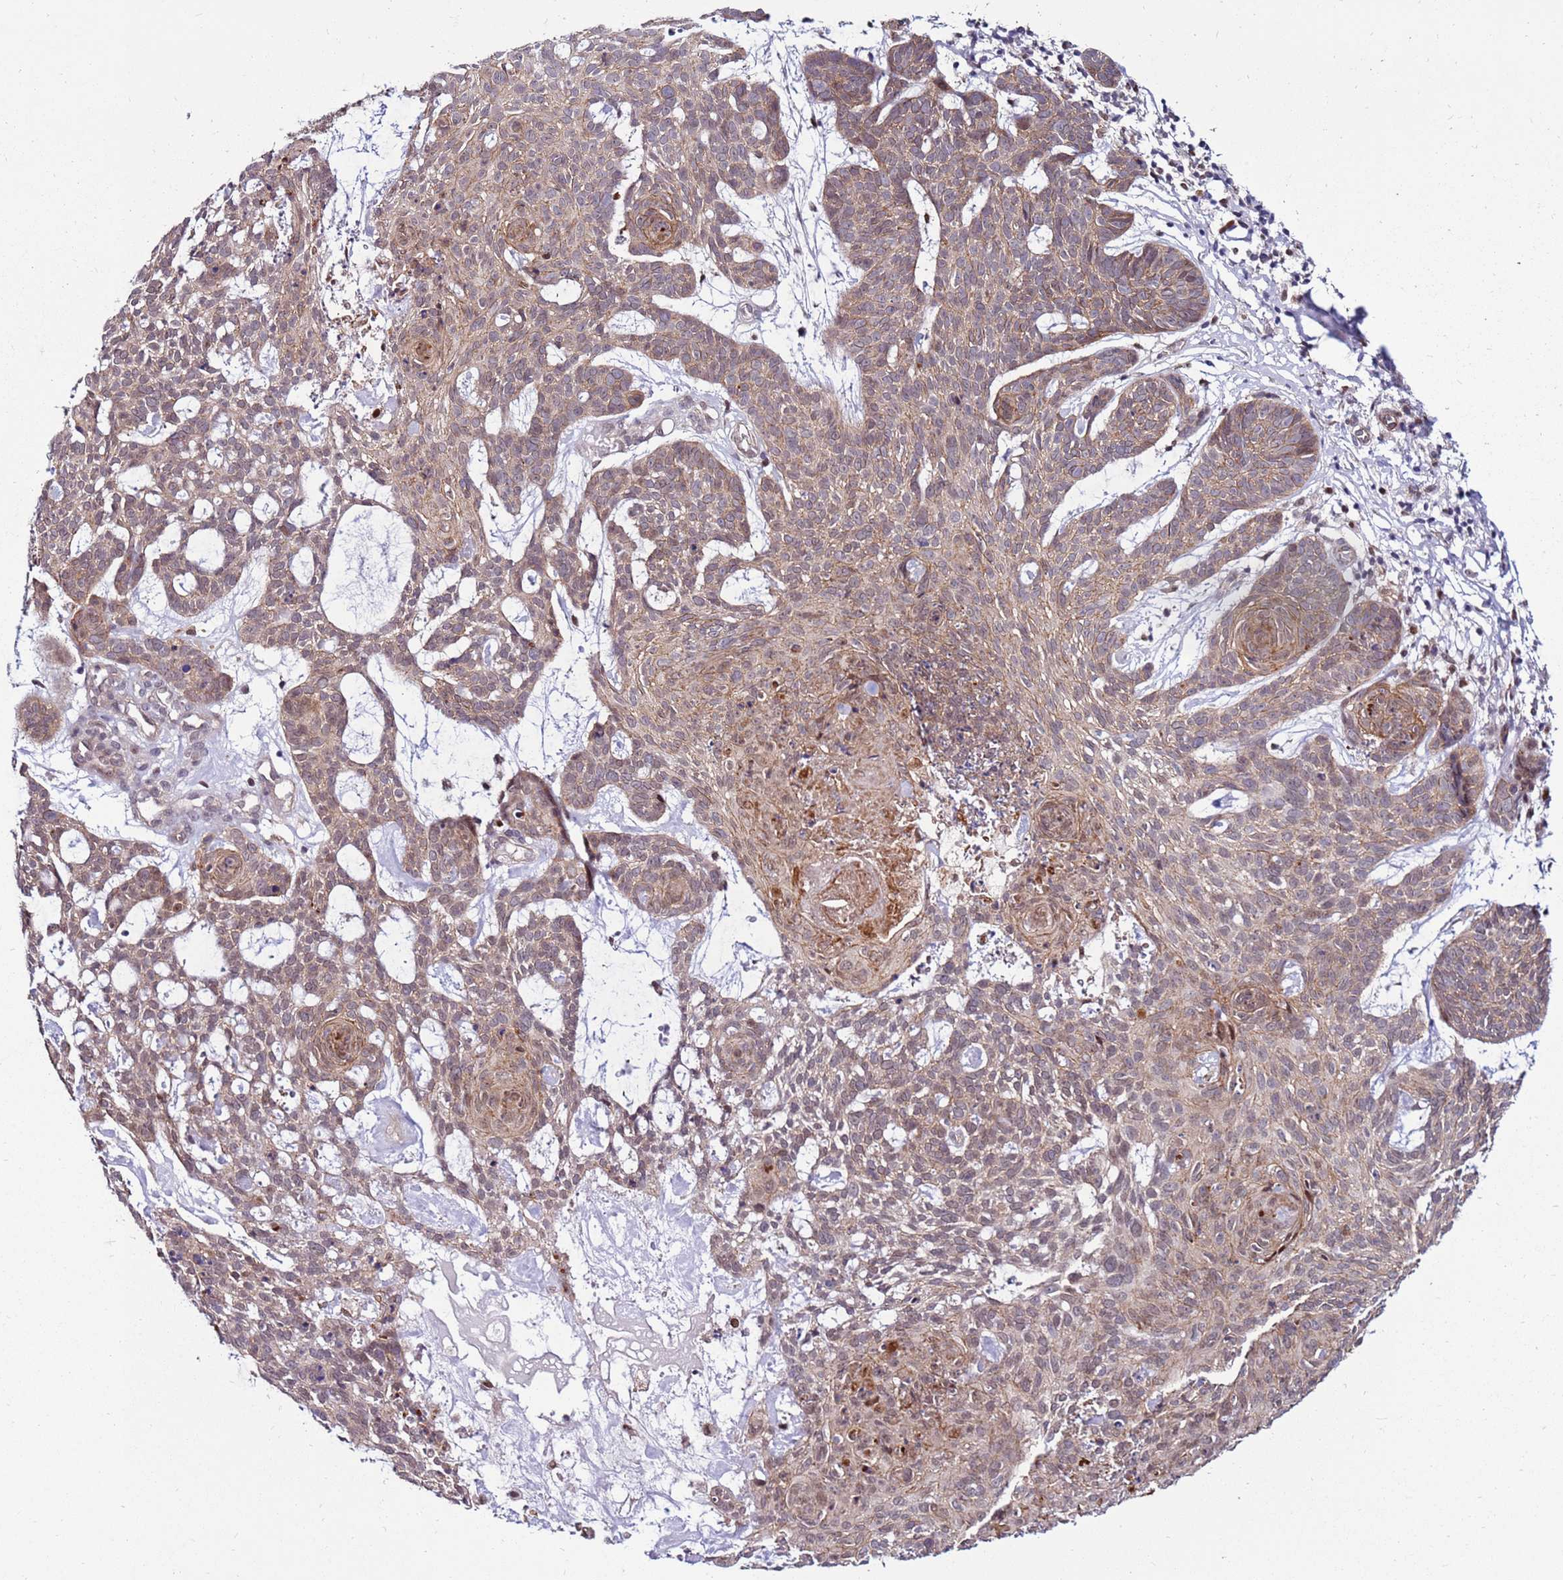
{"staining": {"intensity": "moderate", "quantity": ">75%", "location": "cytoplasmic/membranous"}, "tissue": "skin cancer", "cell_type": "Tumor cells", "image_type": "cancer", "snomed": [{"axis": "morphology", "description": "Basal cell carcinoma"}, {"axis": "topography", "description": "Skin"}], "caption": "Protein staining by immunohistochemistry displays moderate cytoplasmic/membranous expression in about >75% of tumor cells in skin cancer.", "gene": "KPNA4", "patient": {"sex": "female", "age": 89}}